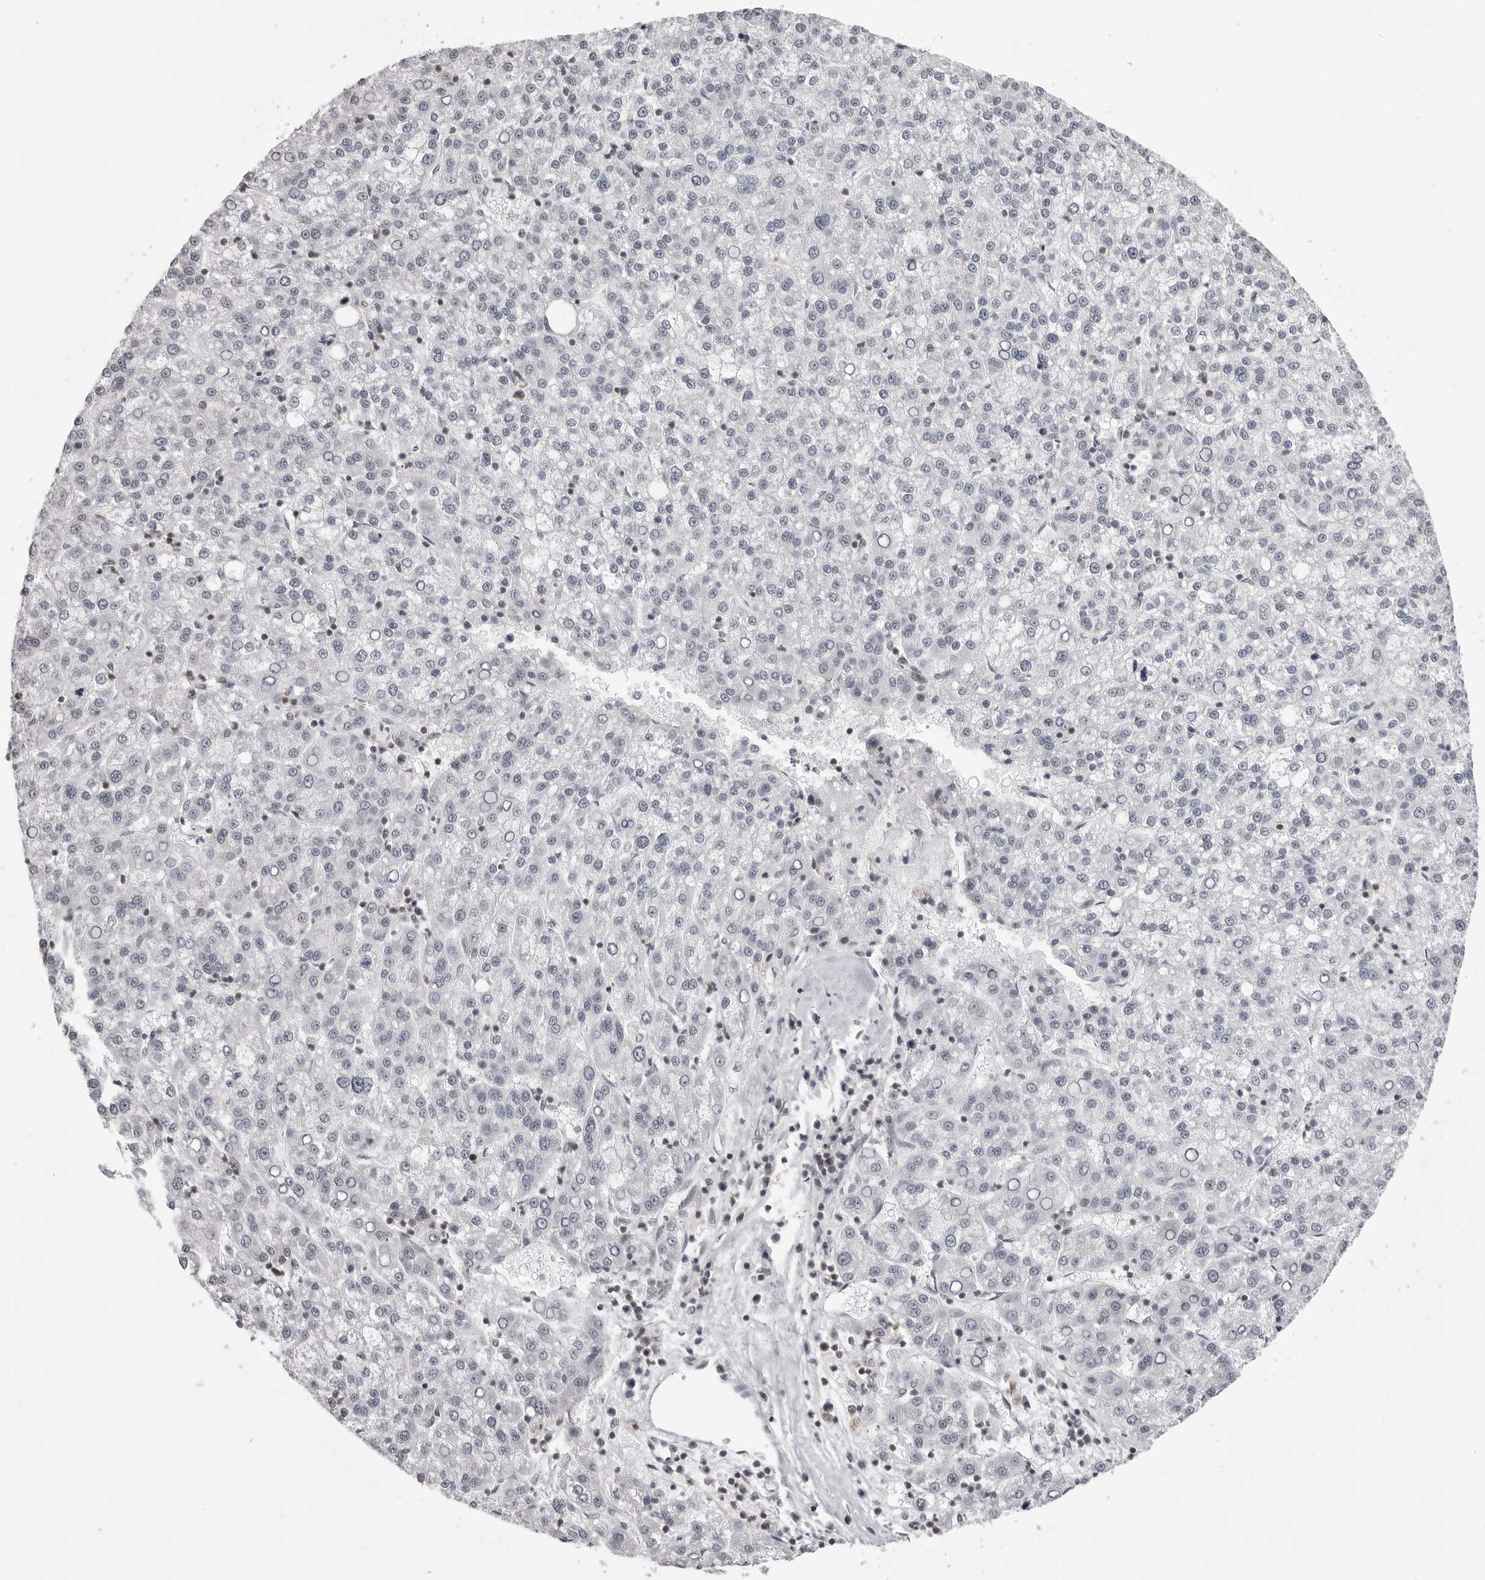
{"staining": {"intensity": "negative", "quantity": "none", "location": "none"}, "tissue": "liver cancer", "cell_type": "Tumor cells", "image_type": "cancer", "snomed": [{"axis": "morphology", "description": "Carcinoma, Hepatocellular, NOS"}, {"axis": "topography", "description": "Liver"}], "caption": "DAB (3,3'-diaminobenzidine) immunohistochemical staining of human liver hepatocellular carcinoma demonstrates no significant positivity in tumor cells. Nuclei are stained in blue.", "gene": "WRAP53", "patient": {"sex": "female", "age": 58}}